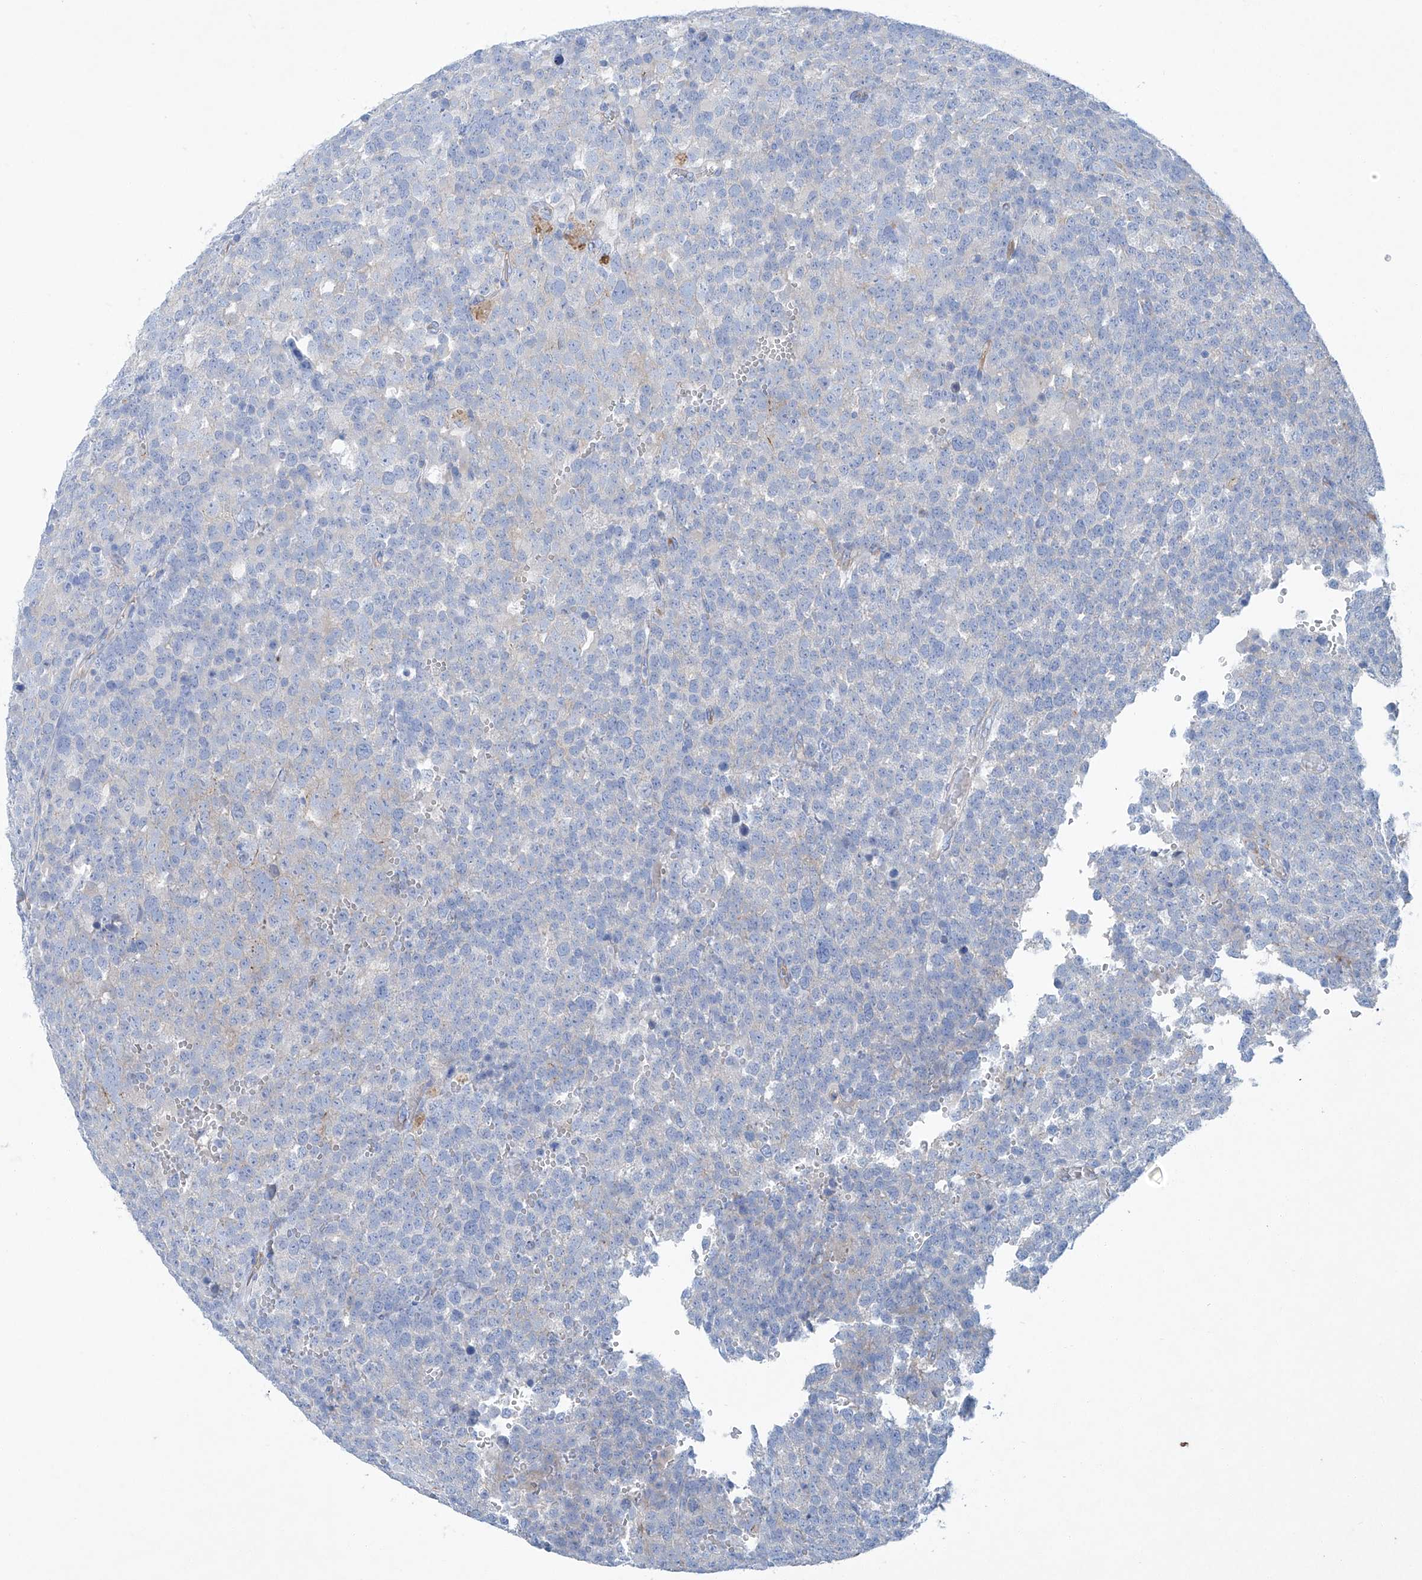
{"staining": {"intensity": "negative", "quantity": "none", "location": "none"}, "tissue": "testis cancer", "cell_type": "Tumor cells", "image_type": "cancer", "snomed": [{"axis": "morphology", "description": "Seminoma, NOS"}, {"axis": "topography", "description": "Testis"}], "caption": "An IHC histopathology image of testis cancer (seminoma) is shown. There is no staining in tumor cells of testis cancer (seminoma).", "gene": "MAGI1", "patient": {"sex": "male", "age": 71}}